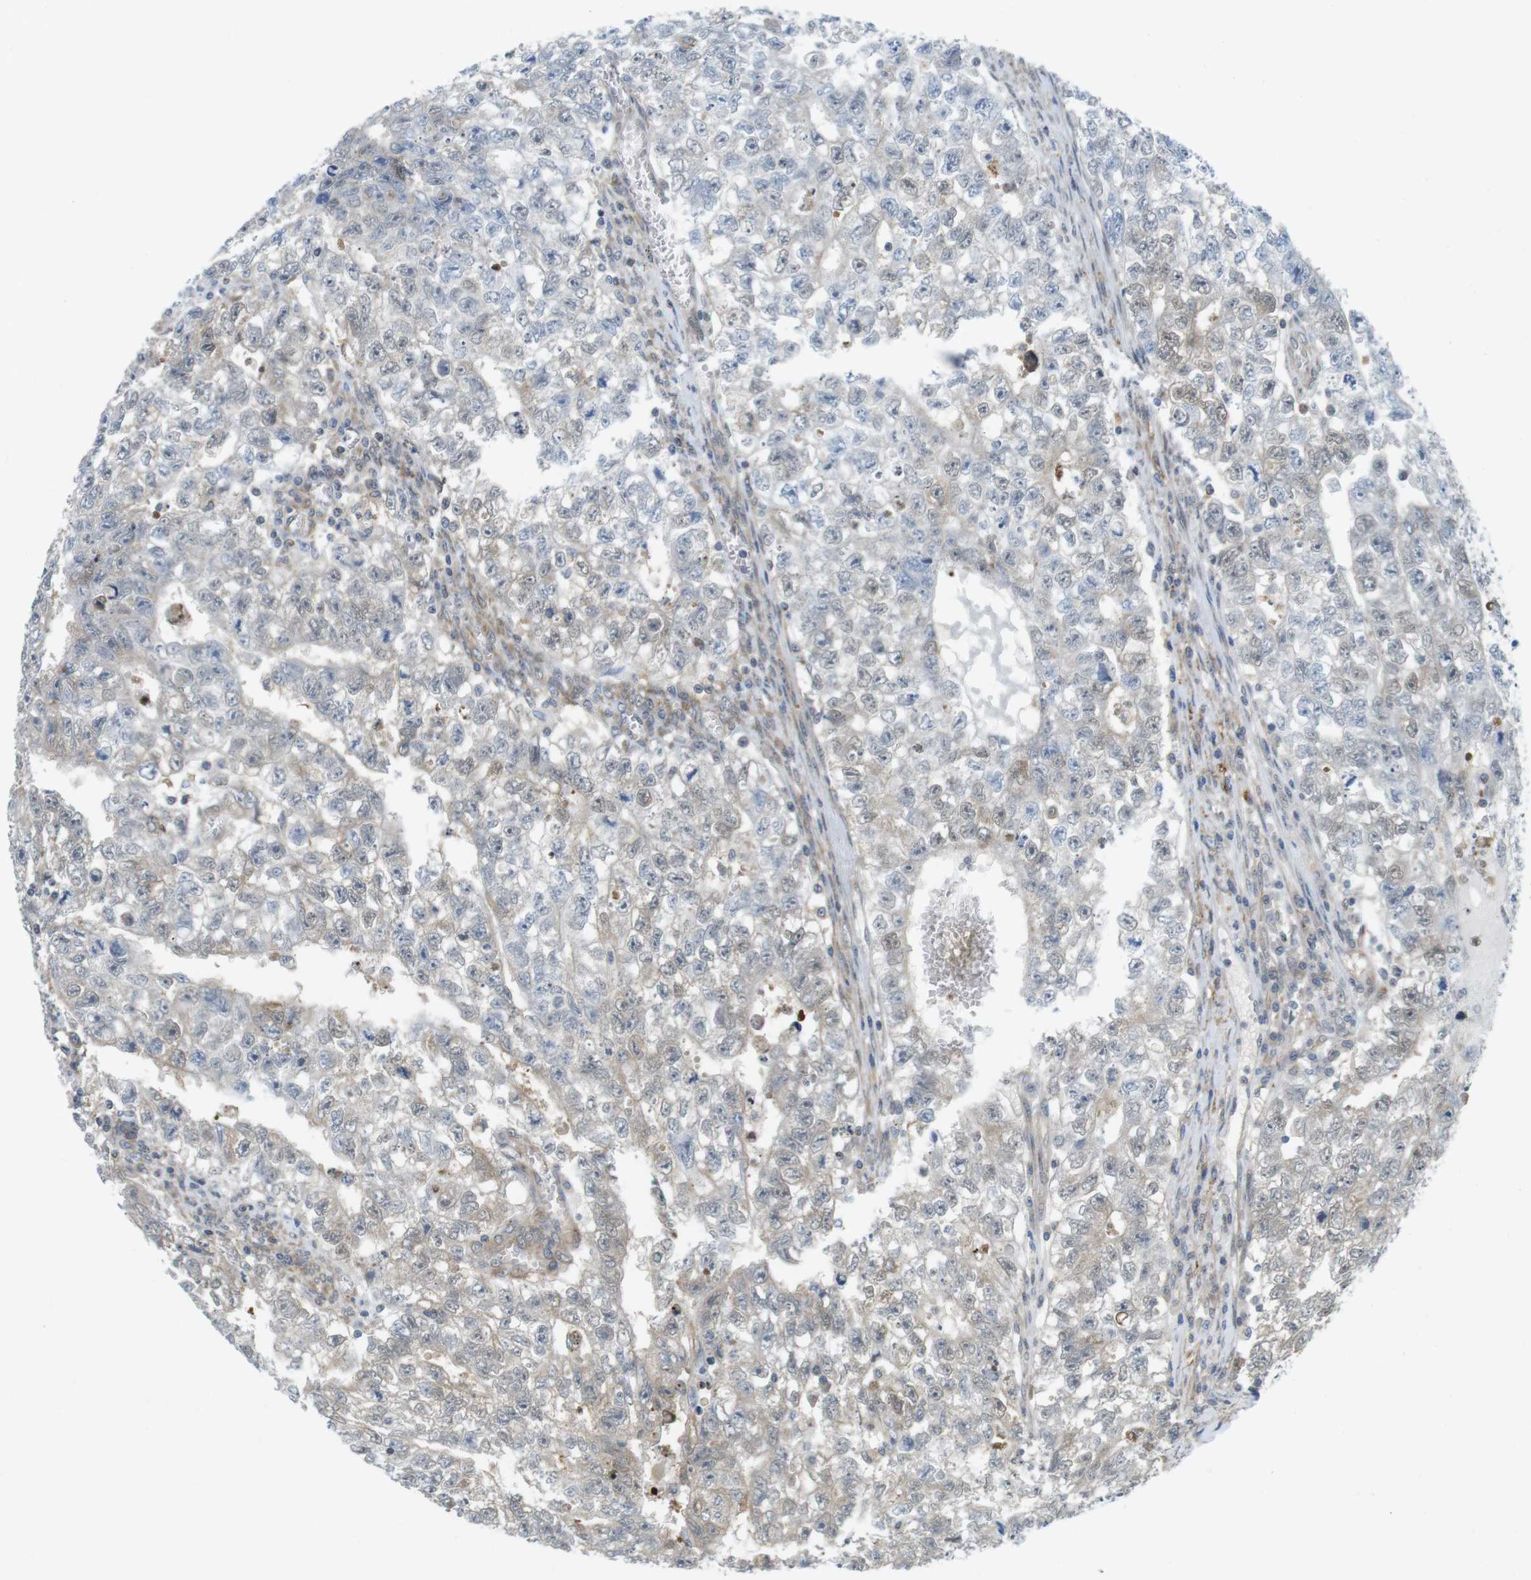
{"staining": {"intensity": "weak", "quantity": "25%-75%", "location": "cytoplasmic/membranous,nuclear"}, "tissue": "testis cancer", "cell_type": "Tumor cells", "image_type": "cancer", "snomed": [{"axis": "morphology", "description": "Seminoma, NOS"}, {"axis": "morphology", "description": "Carcinoma, Embryonal, NOS"}, {"axis": "topography", "description": "Testis"}], "caption": "Tumor cells demonstrate weak cytoplasmic/membranous and nuclear staining in about 25%-75% of cells in testis cancer (embryonal carcinoma). The protein is shown in brown color, while the nuclei are stained blue.", "gene": "CASP2", "patient": {"sex": "male", "age": 38}}